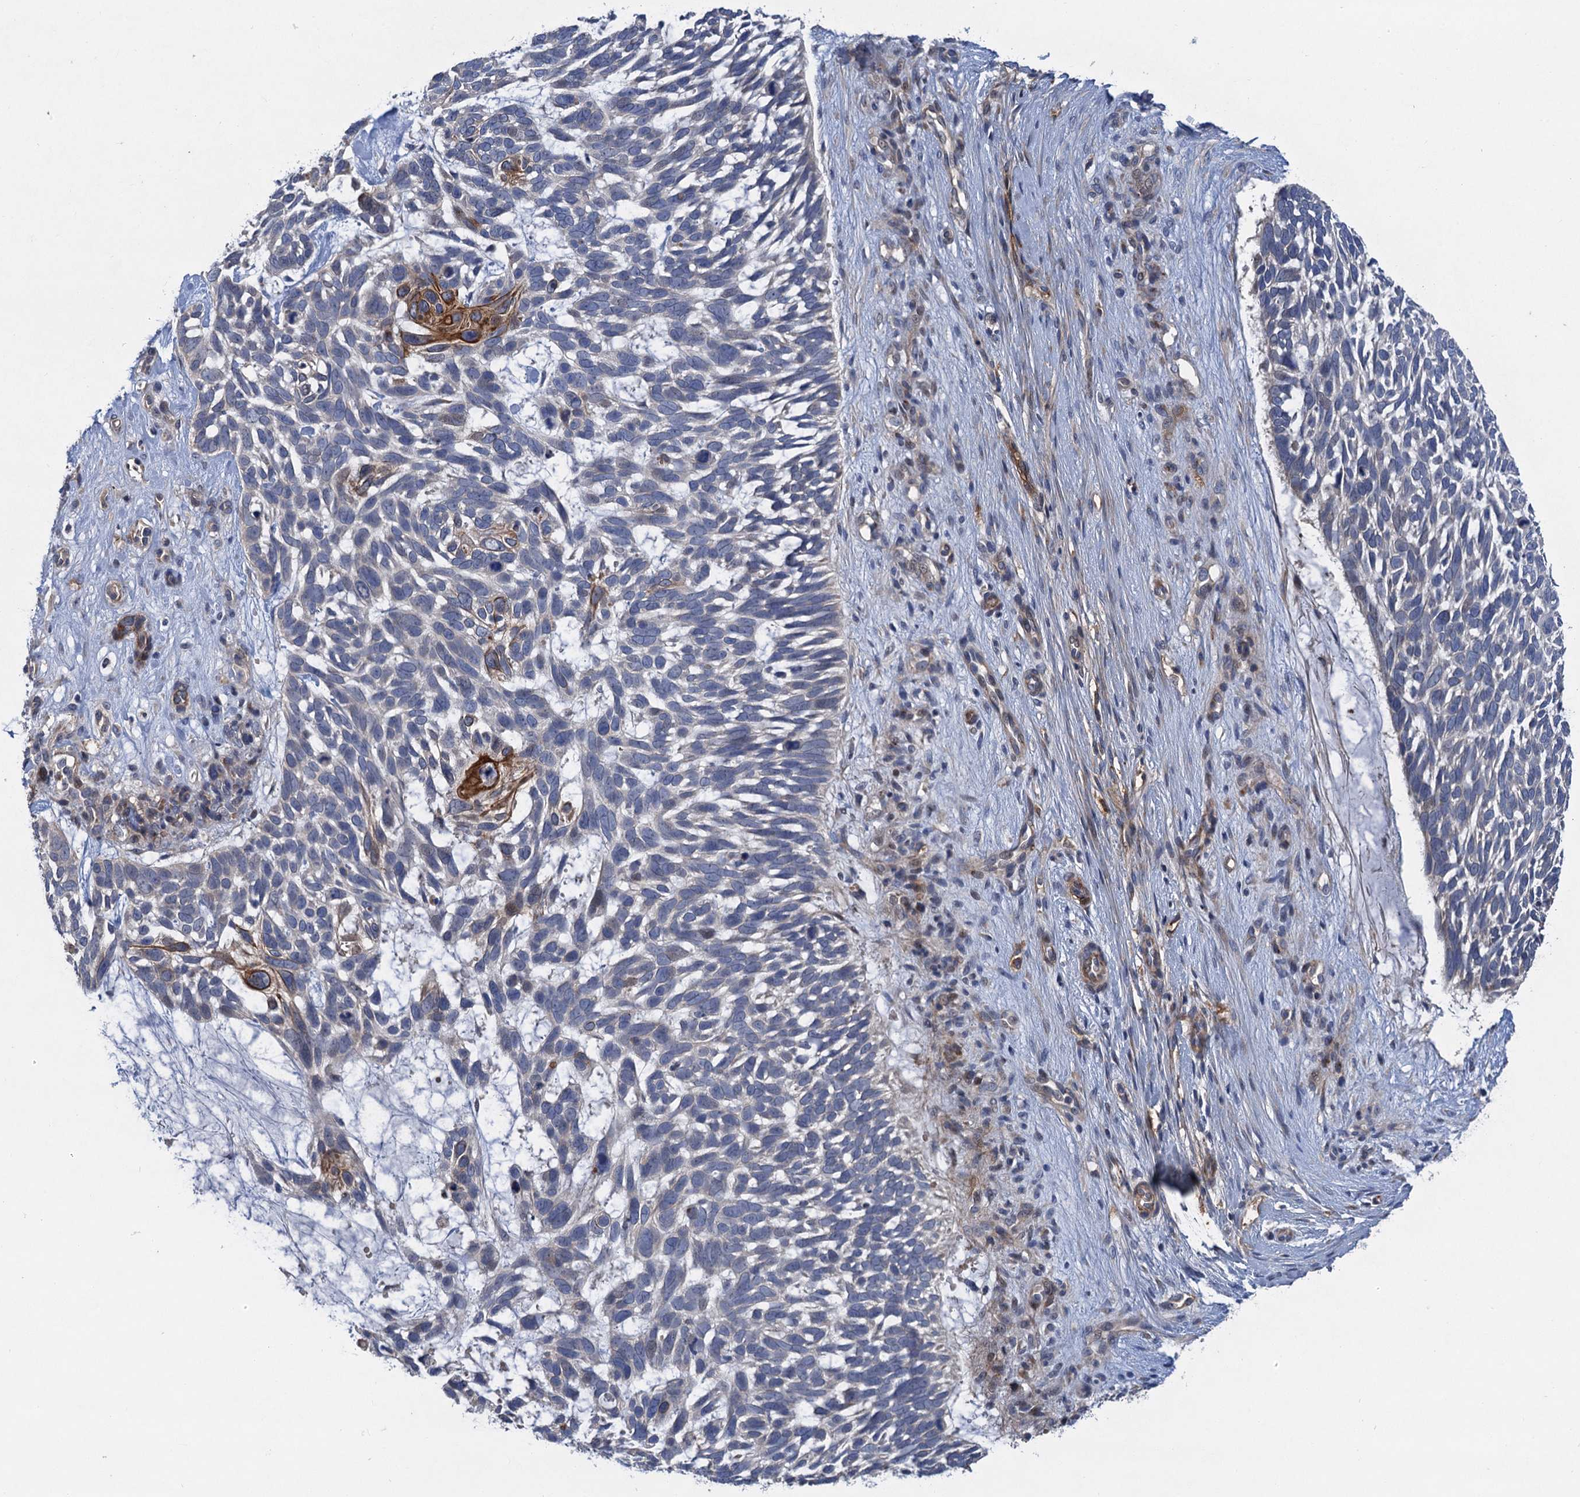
{"staining": {"intensity": "negative", "quantity": "none", "location": "none"}, "tissue": "skin cancer", "cell_type": "Tumor cells", "image_type": "cancer", "snomed": [{"axis": "morphology", "description": "Basal cell carcinoma"}, {"axis": "topography", "description": "Skin"}], "caption": "IHC photomicrograph of basal cell carcinoma (skin) stained for a protein (brown), which exhibits no staining in tumor cells.", "gene": "TRAF7", "patient": {"sex": "male", "age": 88}}